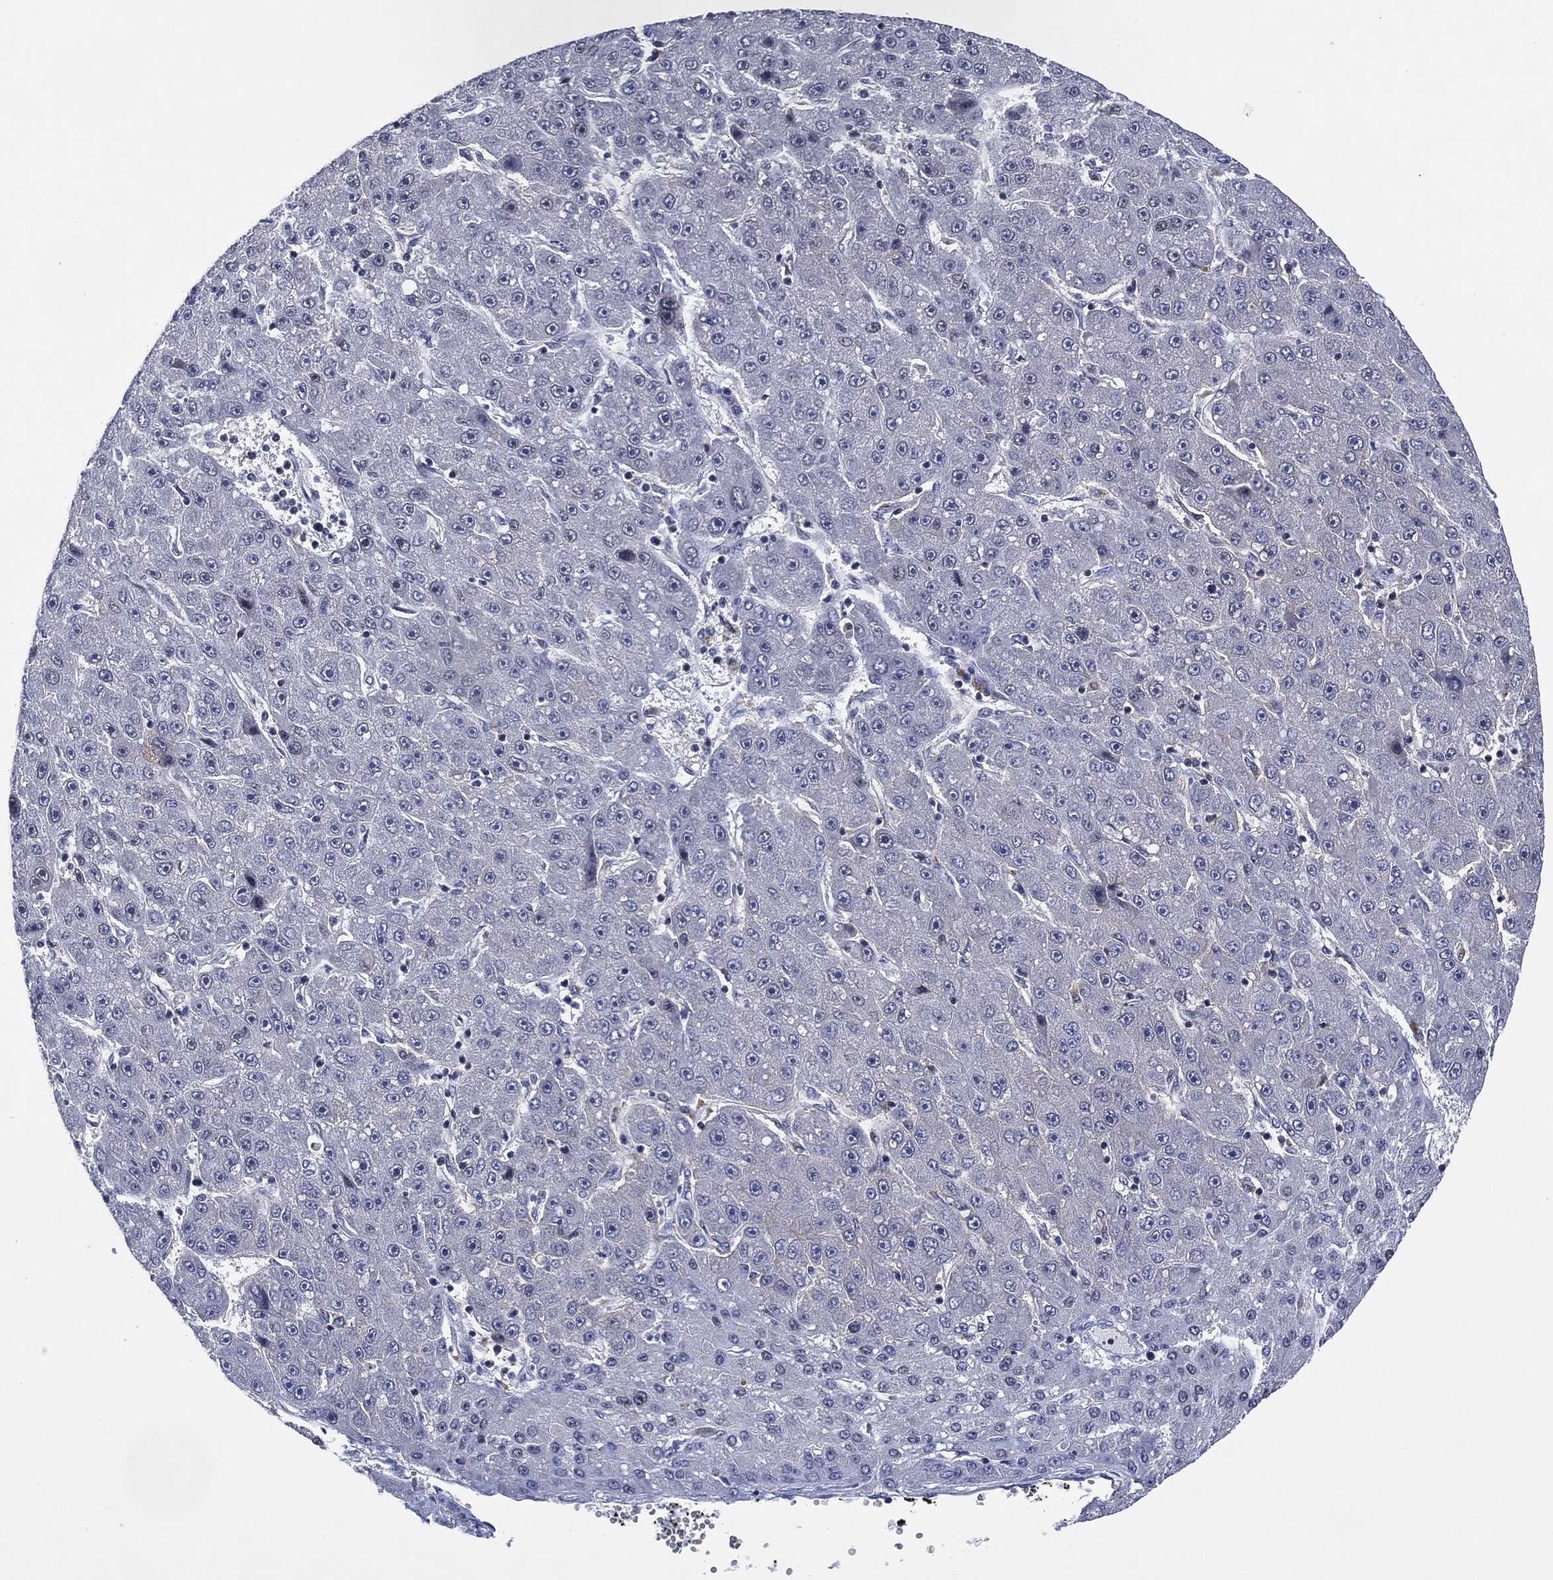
{"staining": {"intensity": "negative", "quantity": "none", "location": "none"}, "tissue": "liver cancer", "cell_type": "Tumor cells", "image_type": "cancer", "snomed": [{"axis": "morphology", "description": "Carcinoma, Hepatocellular, NOS"}, {"axis": "topography", "description": "Liver"}], "caption": "Immunohistochemical staining of human liver cancer (hepatocellular carcinoma) displays no significant staining in tumor cells. (Brightfield microscopy of DAB (3,3'-diaminobenzidine) IHC at high magnification).", "gene": "USP26", "patient": {"sex": "male", "age": 67}}